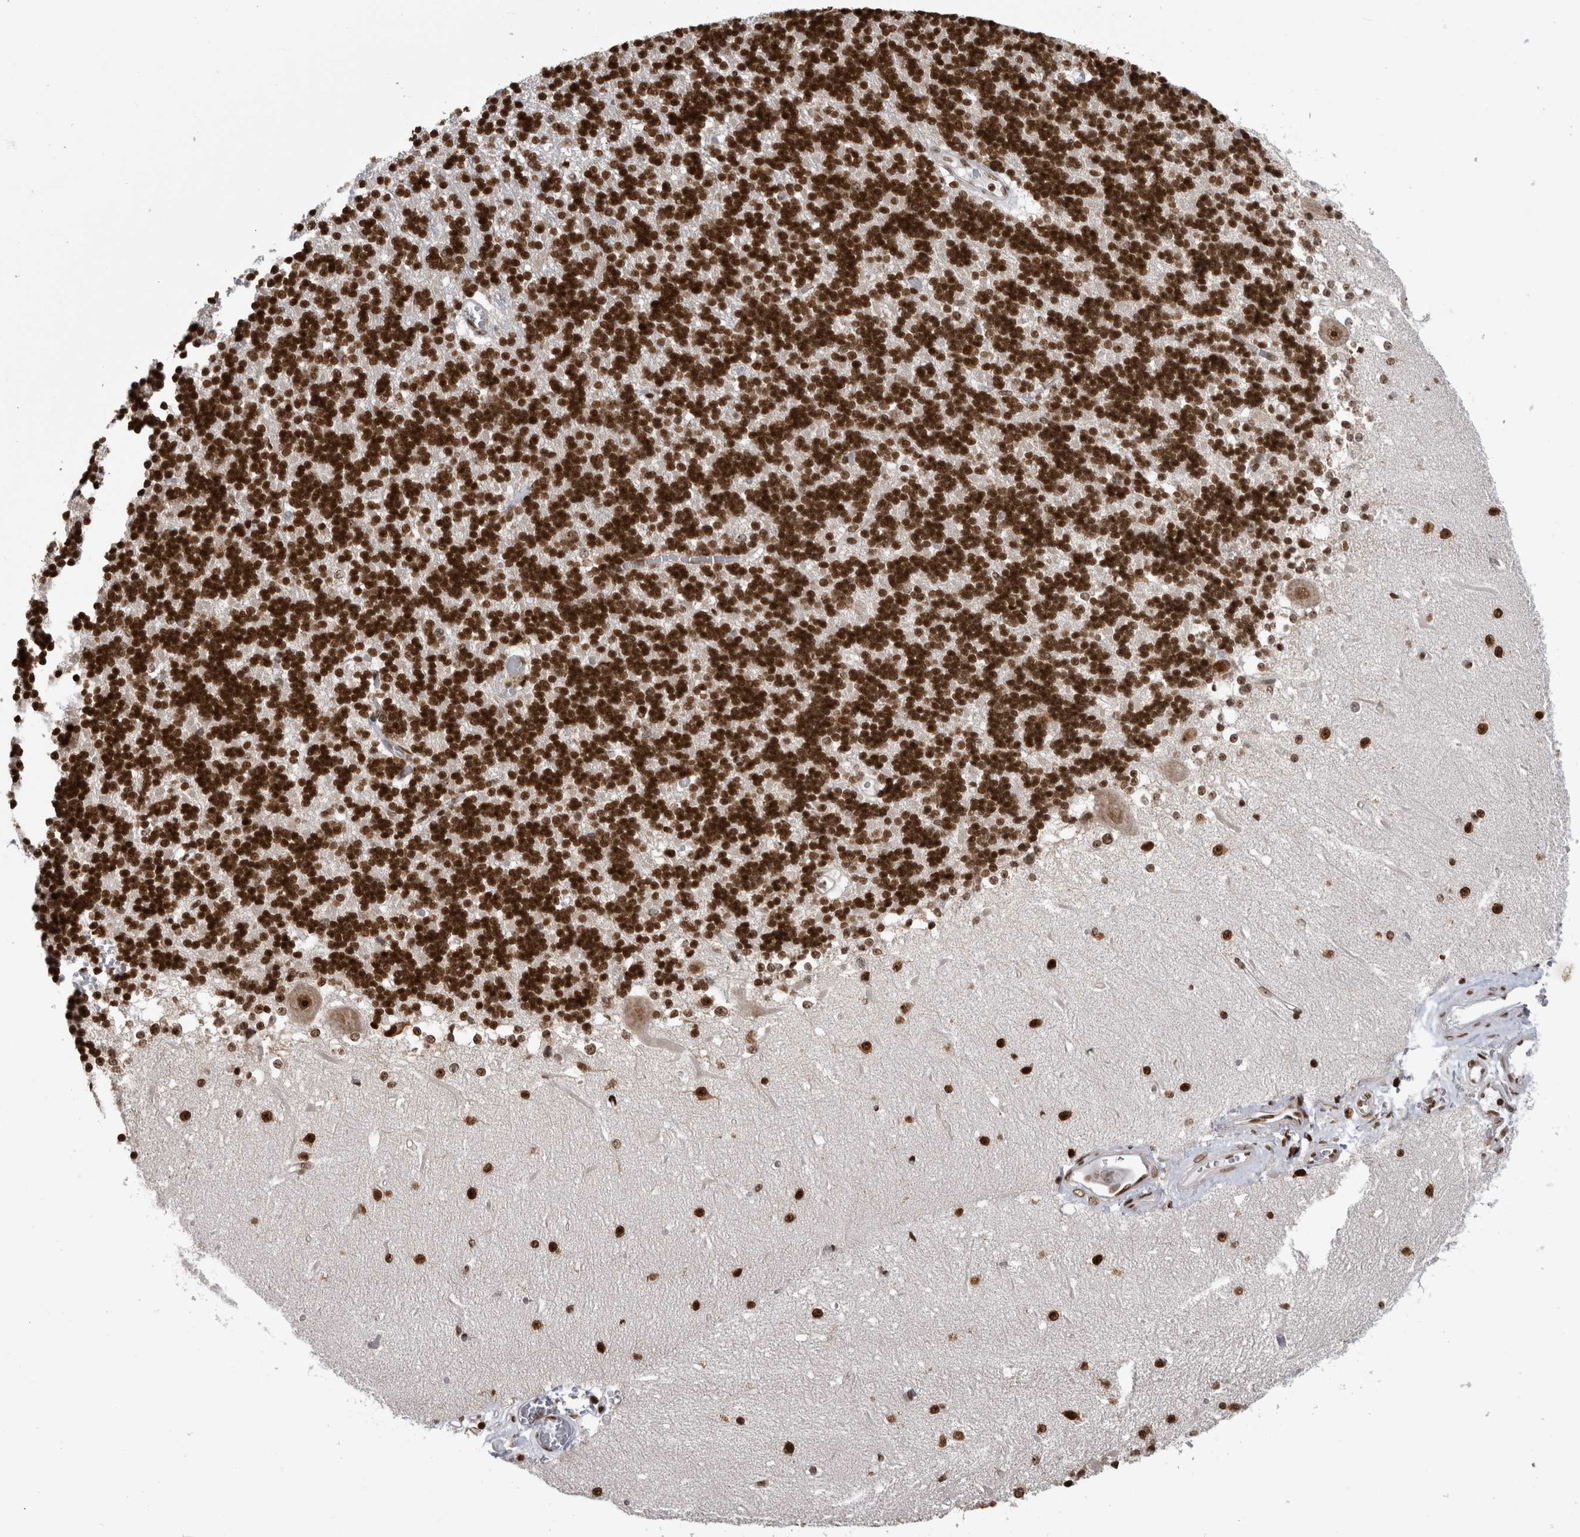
{"staining": {"intensity": "strong", "quantity": ">75%", "location": "nuclear"}, "tissue": "cerebellum", "cell_type": "Cells in granular layer", "image_type": "normal", "snomed": [{"axis": "morphology", "description": "Normal tissue, NOS"}, {"axis": "topography", "description": "Cerebellum"}], "caption": "Brown immunohistochemical staining in normal human cerebellum demonstrates strong nuclear expression in approximately >75% of cells in granular layer.", "gene": "ZSCAN2", "patient": {"sex": "male", "age": 37}}